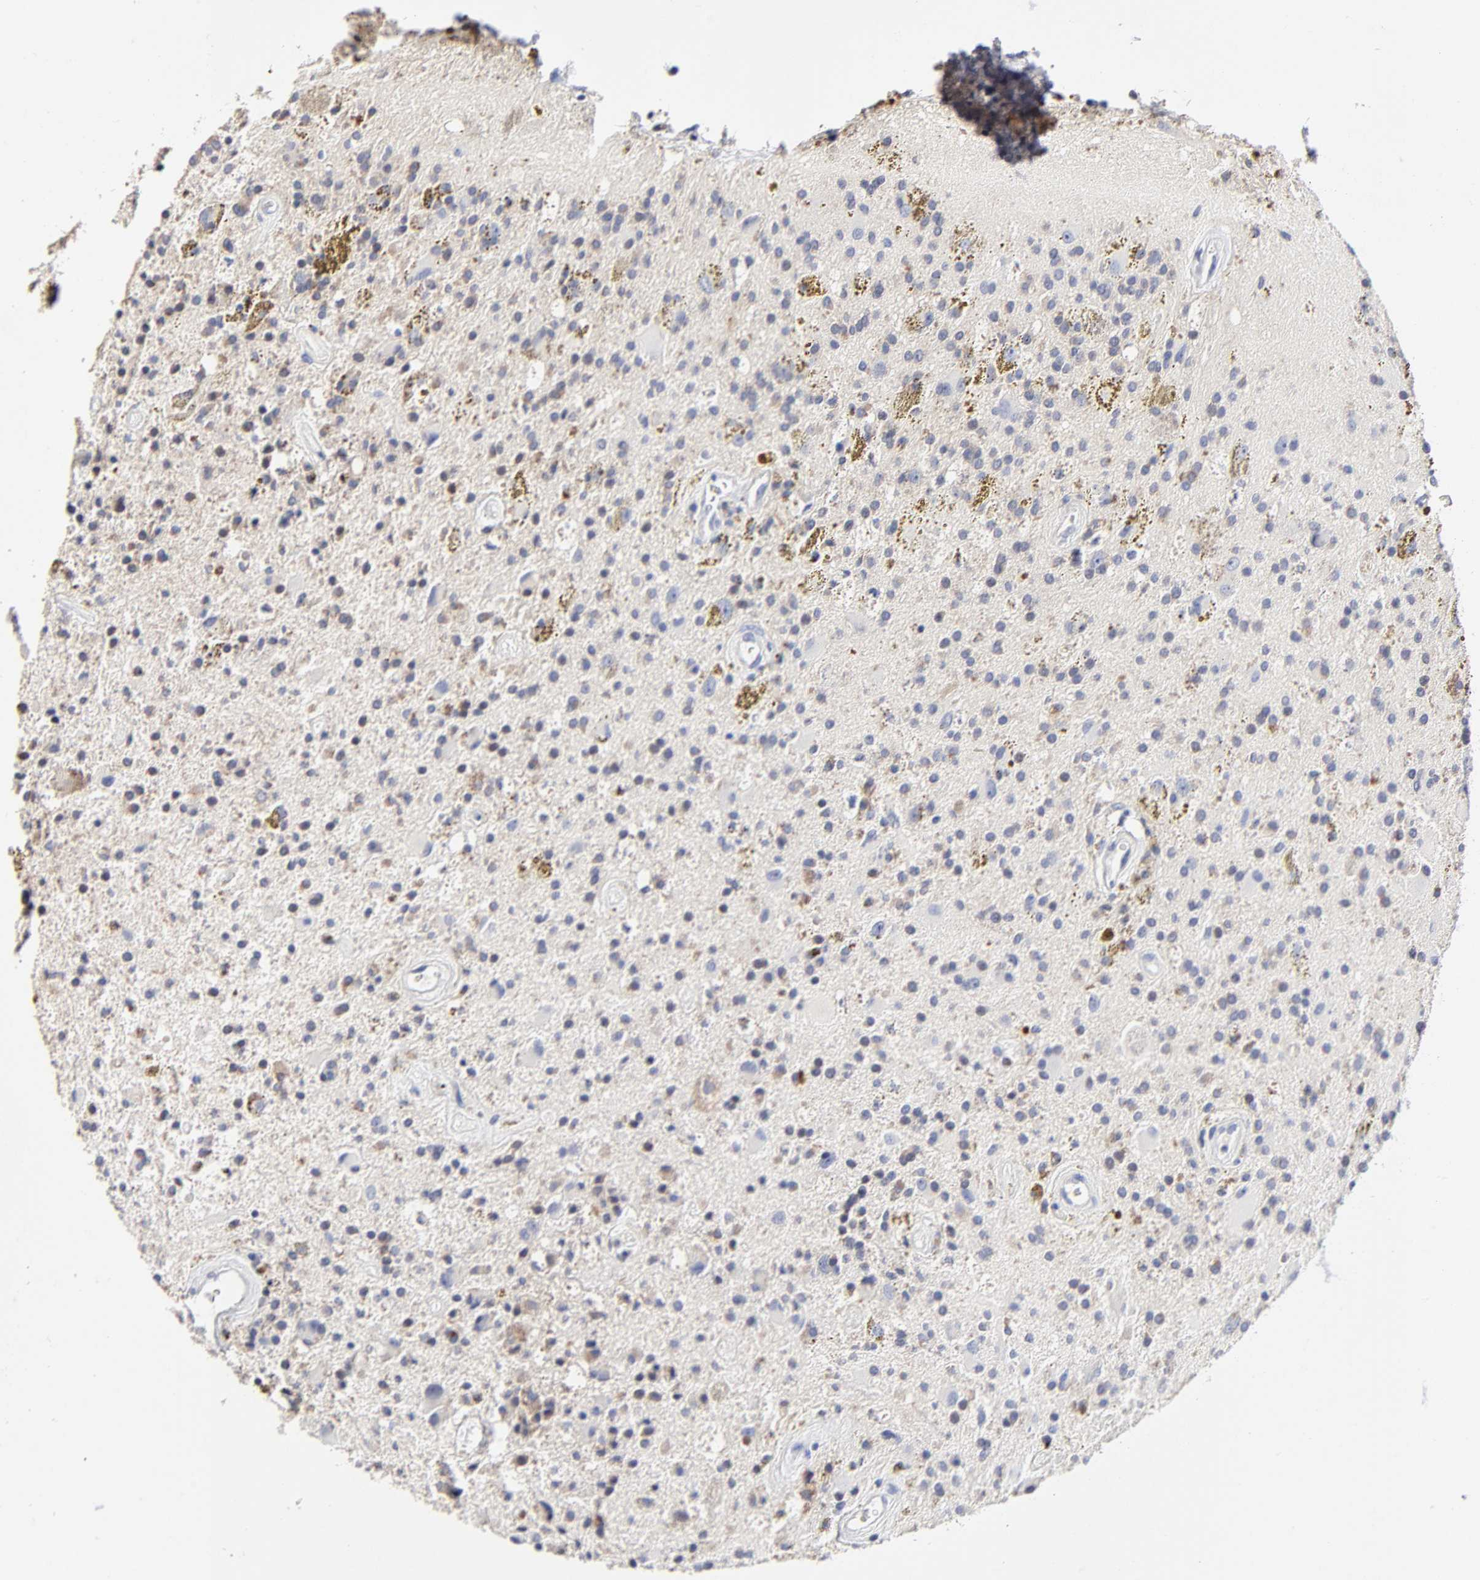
{"staining": {"intensity": "negative", "quantity": "none", "location": "none"}, "tissue": "glioma", "cell_type": "Tumor cells", "image_type": "cancer", "snomed": [{"axis": "morphology", "description": "Glioma, malignant, Low grade"}, {"axis": "topography", "description": "Brain"}], "caption": "Tumor cells are negative for brown protein staining in low-grade glioma (malignant).", "gene": "CXADR", "patient": {"sex": "male", "age": 58}}